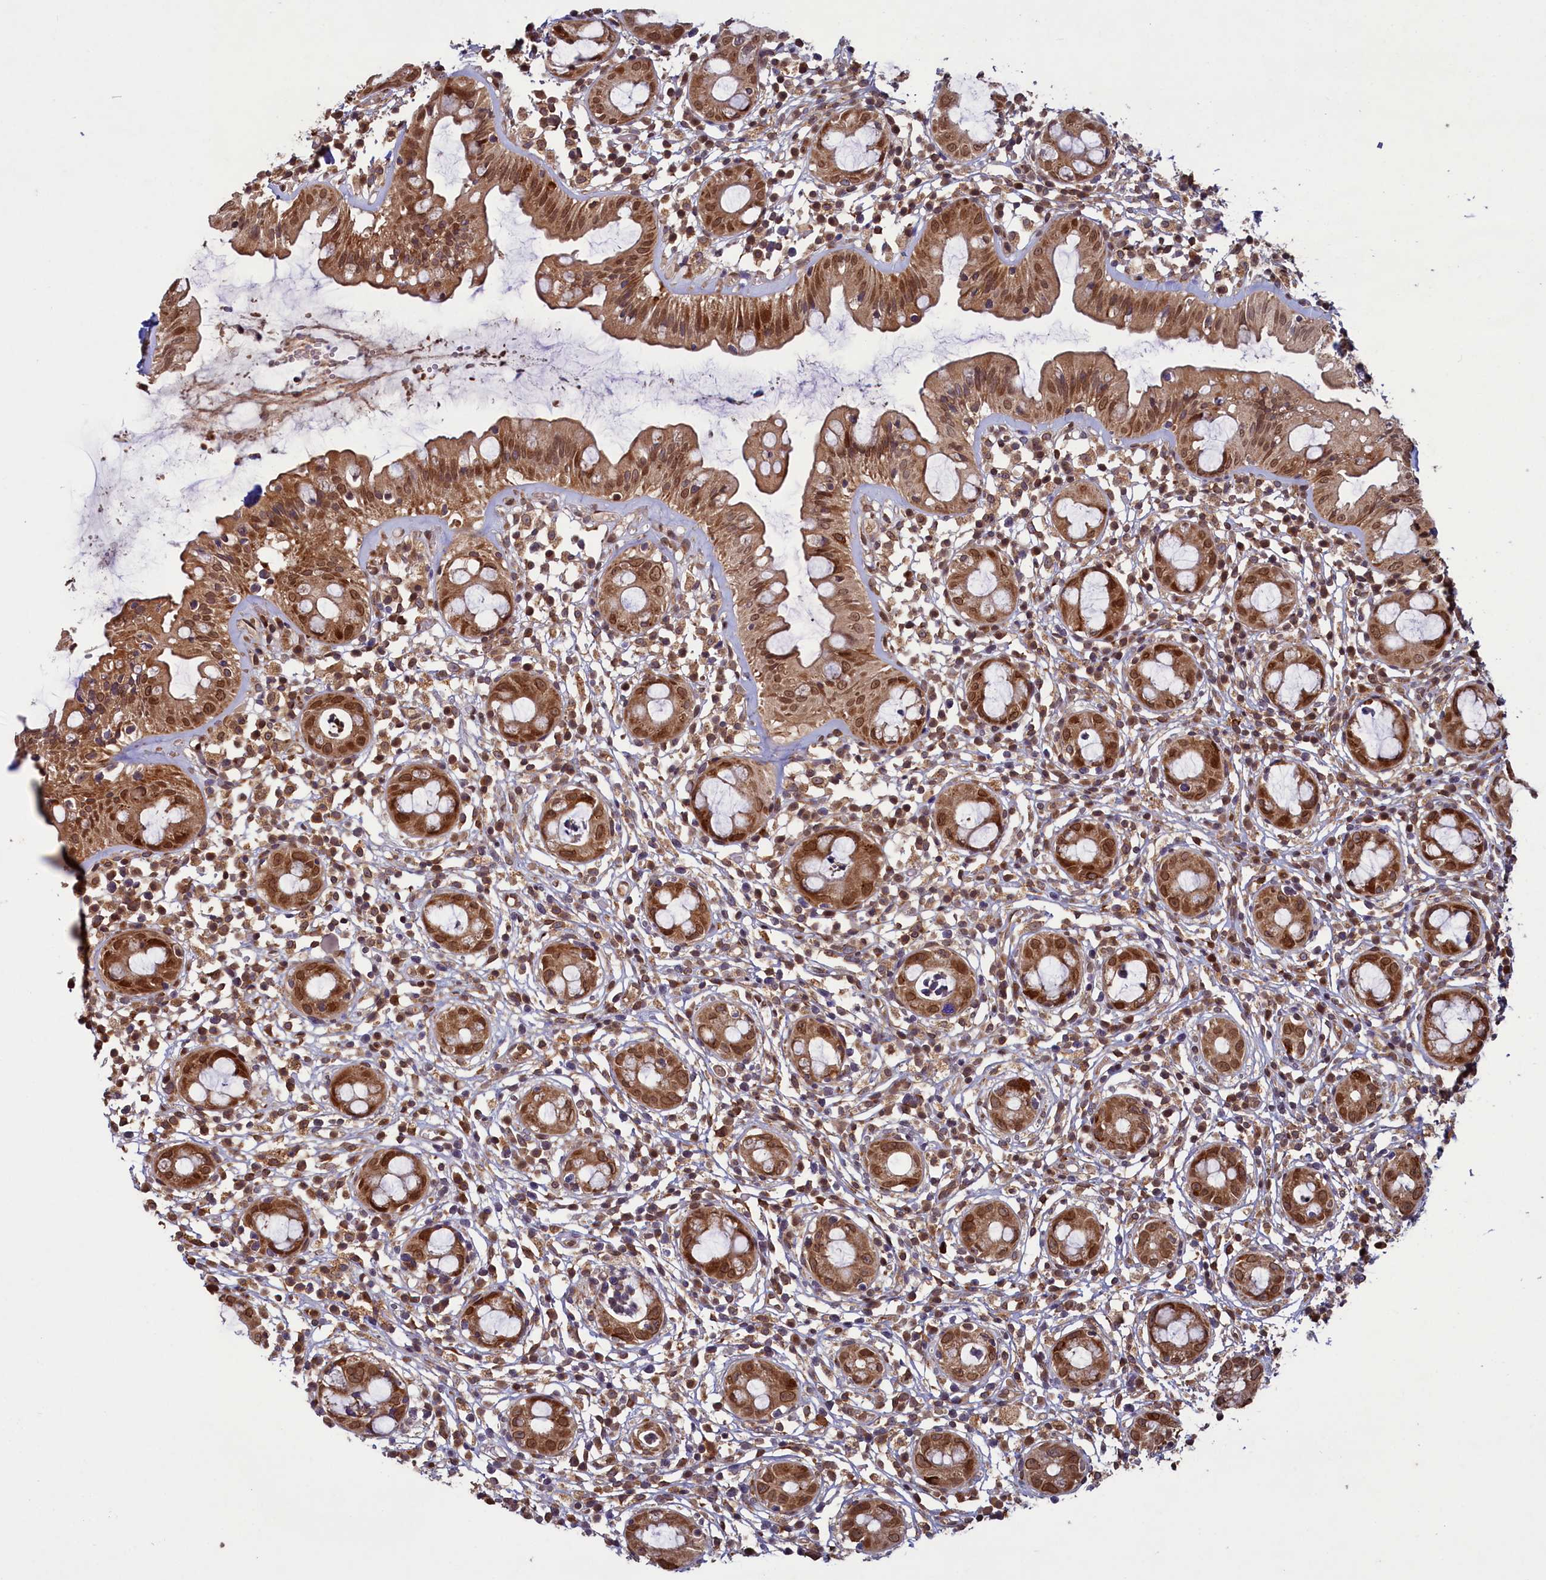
{"staining": {"intensity": "moderate", "quantity": ">75%", "location": "cytoplasmic/membranous,nuclear"}, "tissue": "rectum", "cell_type": "Glandular cells", "image_type": "normal", "snomed": [{"axis": "morphology", "description": "Normal tissue, NOS"}, {"axis": "topography", "description": "Rectum"}], "caption": "The immunohistochemical stain shows moderate cytoplasmic/membranous,nuclear positivity in glandular cells of unremarkable rectum. Nuclei are stained in blue.", "gene": "NAE1", "patient": {"sex": "female", "age": 57}}